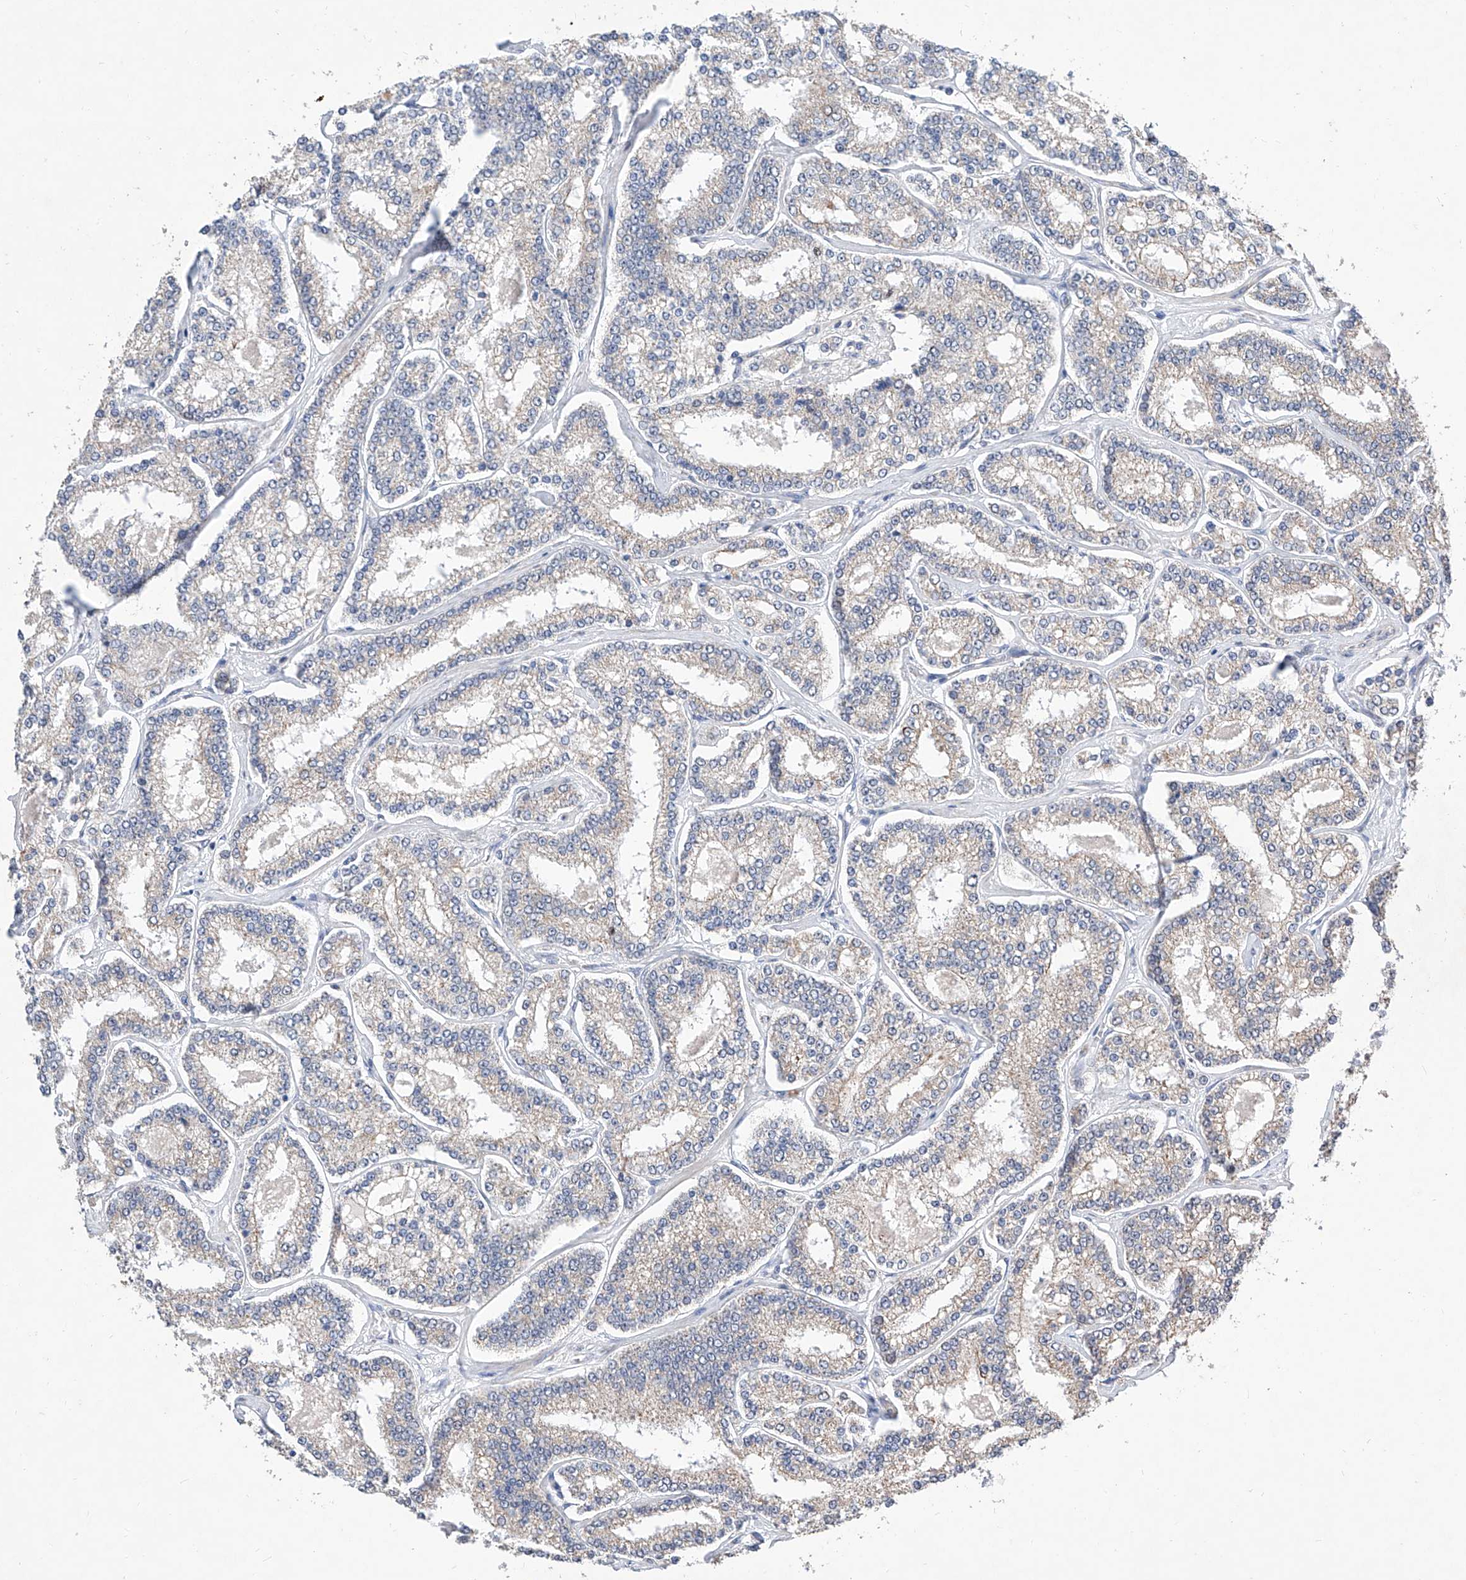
{"staining": {"intensity": "negative", "quantity": "none", "location": "none"}, "tissue": "prostate cancer", "cell_type": "Tumor cells", "image_type": "cancer", "snomed": [{"axis": "morphology", "description": "Normal tissue, NOS"}, {"axis": "morphology", "description": "Adenocarcinoma, High grade"}, {"axis": "topography", "description": "Prostate"}], "caption": "Tumor cells are negative for protein expression in human high-grade adenocarcinoma (prostate).", "gene": "MFSD4B", "patient": {"sex": "male", "age": 83}}